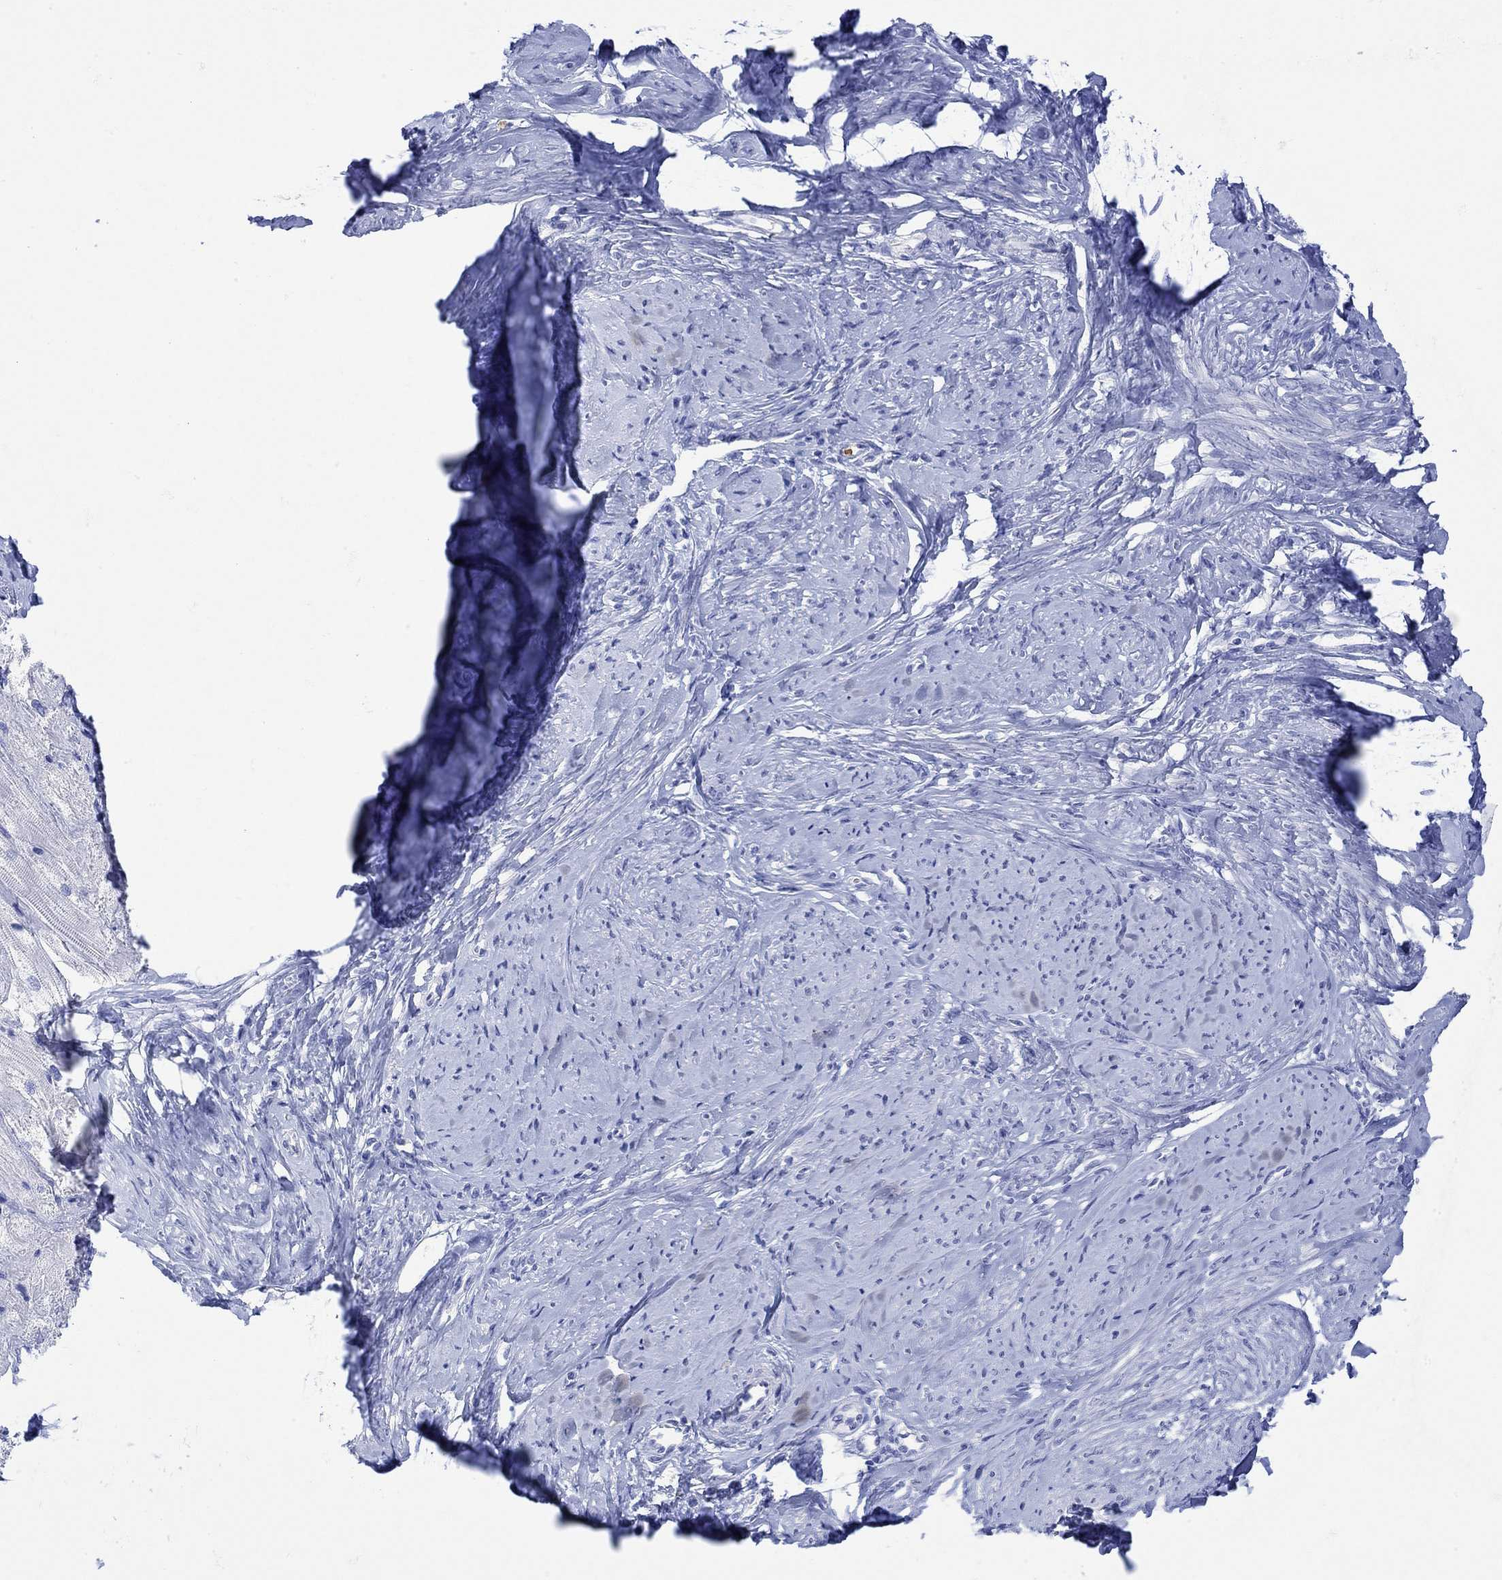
{"staining": {"intensity": "negative", "quantity": "none", "location": "none"}, "tissue": "smooth muscle", "cell_type": "Smooth muscle cells", "image_type": "normal", "snomed": [{"axis": "morphology", "description": "Normal tissue, NOS"}, {"axis": "topography", "description": "Smooth muscle"}], "caption": "IHC of benign smooth muscle exhibits no staining in smooth muscle cells. Brightfield microscopy of immunohistochemistry (IHC) stained with DAB (3,3'-diaminobenzidine) (brown) and hematoxylin (blue), captured at high magnification.", "gene": "LINGO3", "patient": {"sex": "female", "age": 48}}